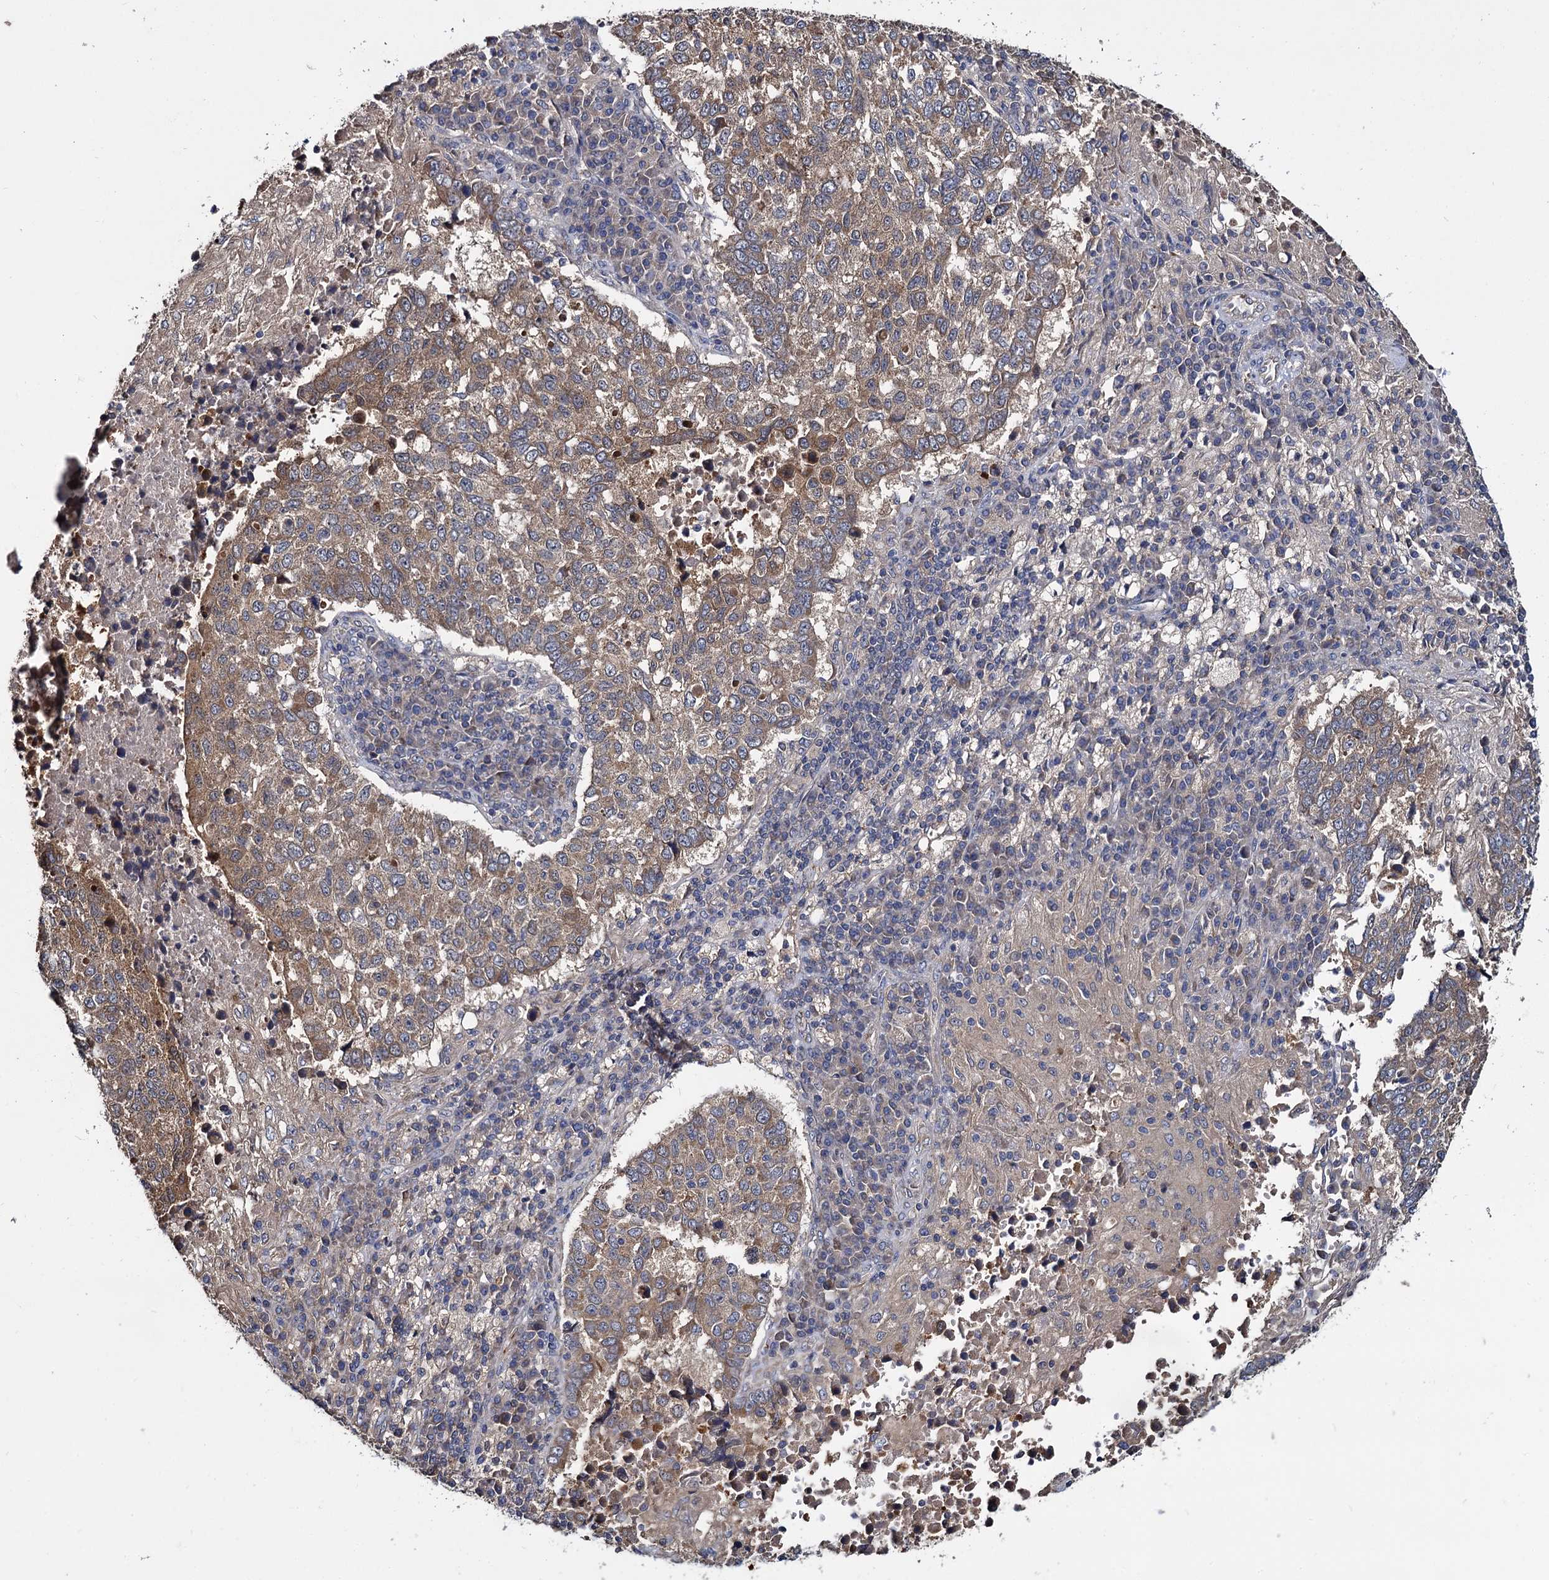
{"staining": {"intensity": "moderate", "quantity": ">75%", "location": "cytoplasmic/membranous"}, "tissue": "lung cancer", "cell_type": "Tumor cells", "image_type": "cancer", "snomed": [{"axis": "morphology", "description": "Squamous cell carcinoma, NOS"}, {"axis": "topography", "description": "Lung"}], "caption": "High-magnification brightfield microscopy of lung squamous cell carcinoma stained with DAB (brown) and counterstained with hematoxylin (blue). tumor cells exhibit moderate cytoplasmic/membranous positivity is appreciated in approximately>75% of cells. The protein of interest is stained brown, and the nuclei are stained in blue (DAB IHC with brightfield microscopy, high magnification).", "gene": "CEP192", "patient": {"sex": "male", "age": 73}}